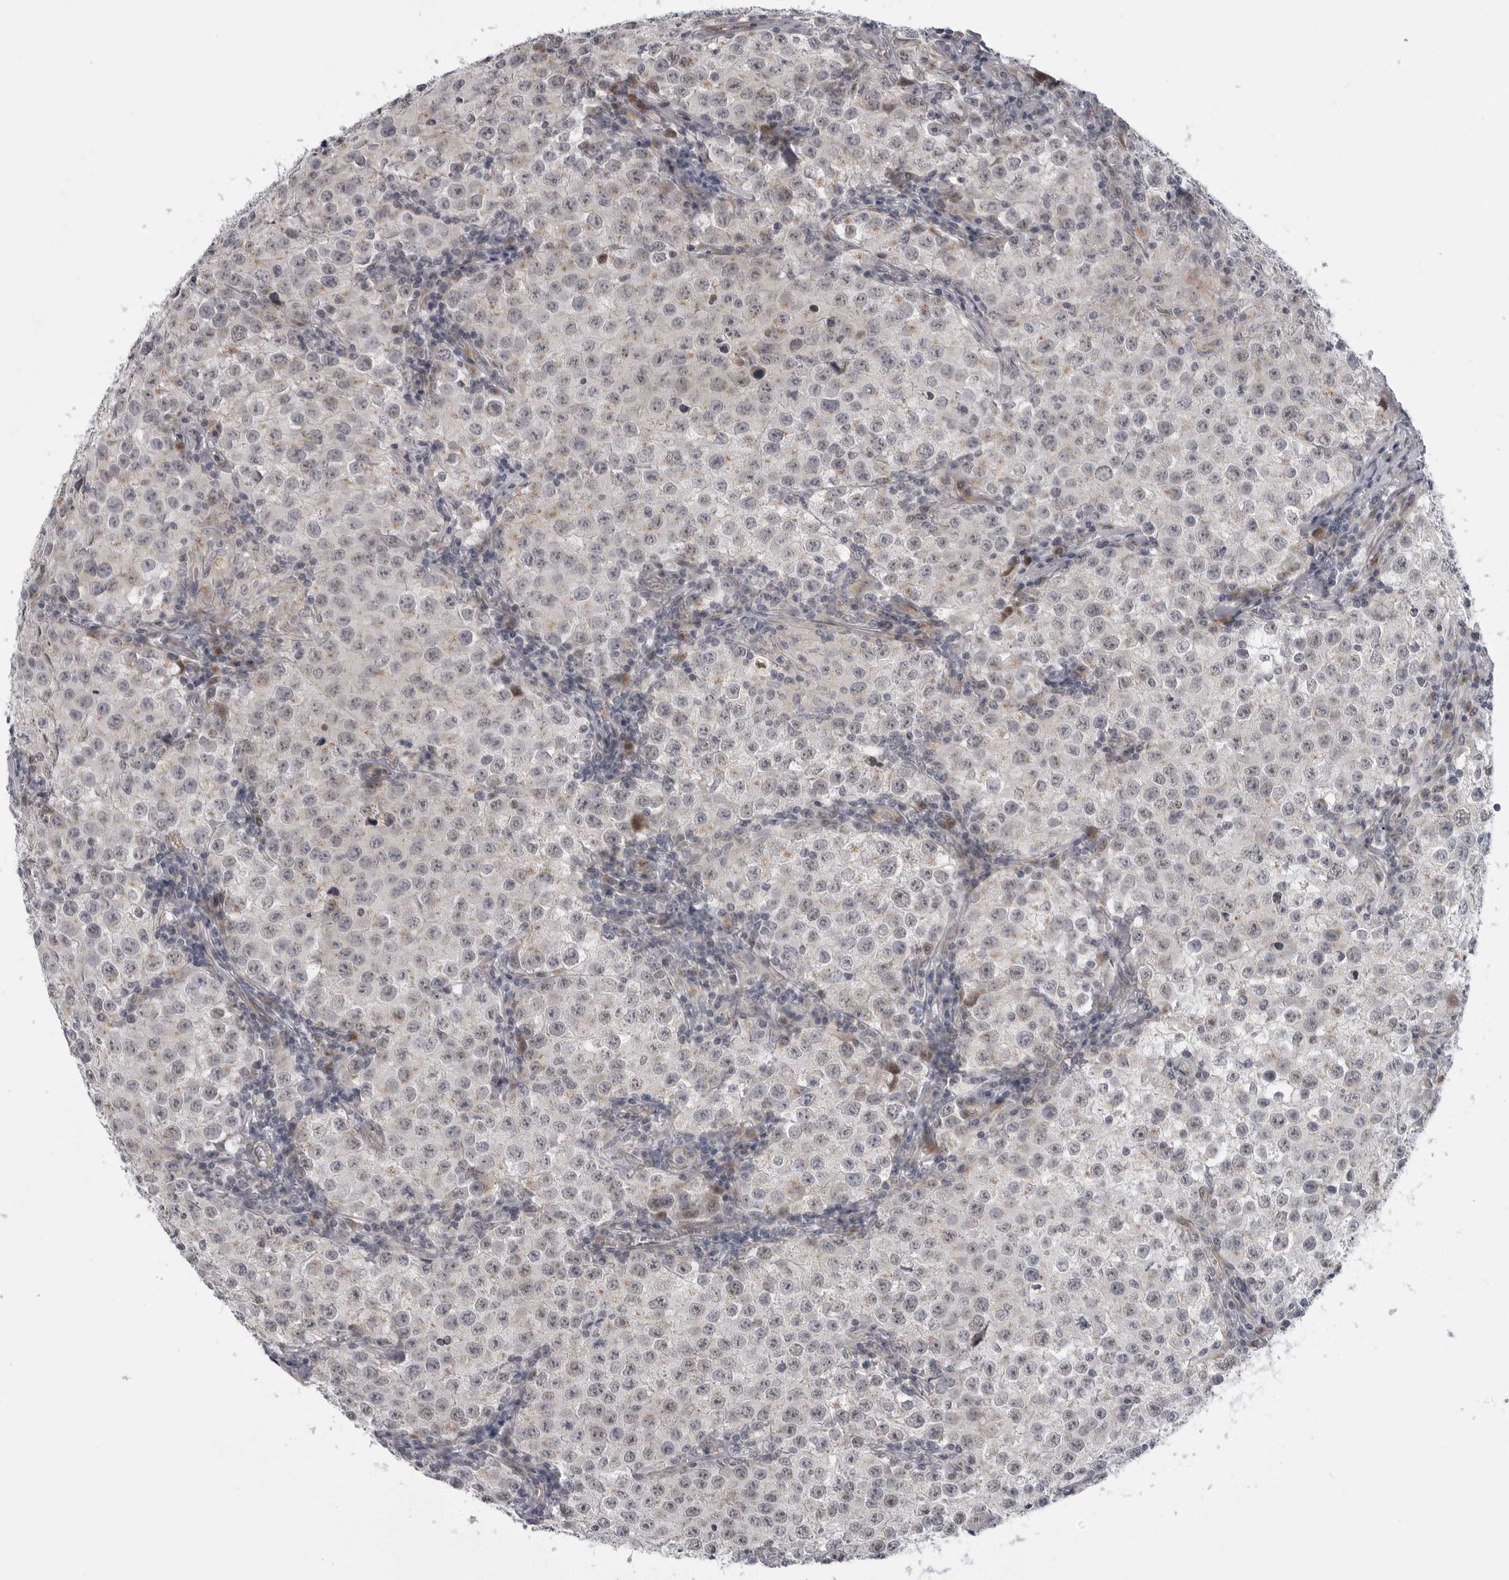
{"staining": {"intensity": "weak", "quantity": "<25%", "location": "nuclear"}, "tissue": "testis cancer", "cell_type": "Tumor cells", "image_type": "cancer", "snomed": [{"axis": "morphology", "description": "Seminoma, NOS"}, {"axis": "morphology", "description": "Carcinoma, Embryonal, NOS"}, {"axis": "topography", "description": "Testis"}], "caption": "IHC of human testis cancer (seminoma) demonstrates no staining in tumor cells.", "gene": "LRRC45", "patient": {"sex": "male", "age": 43}}